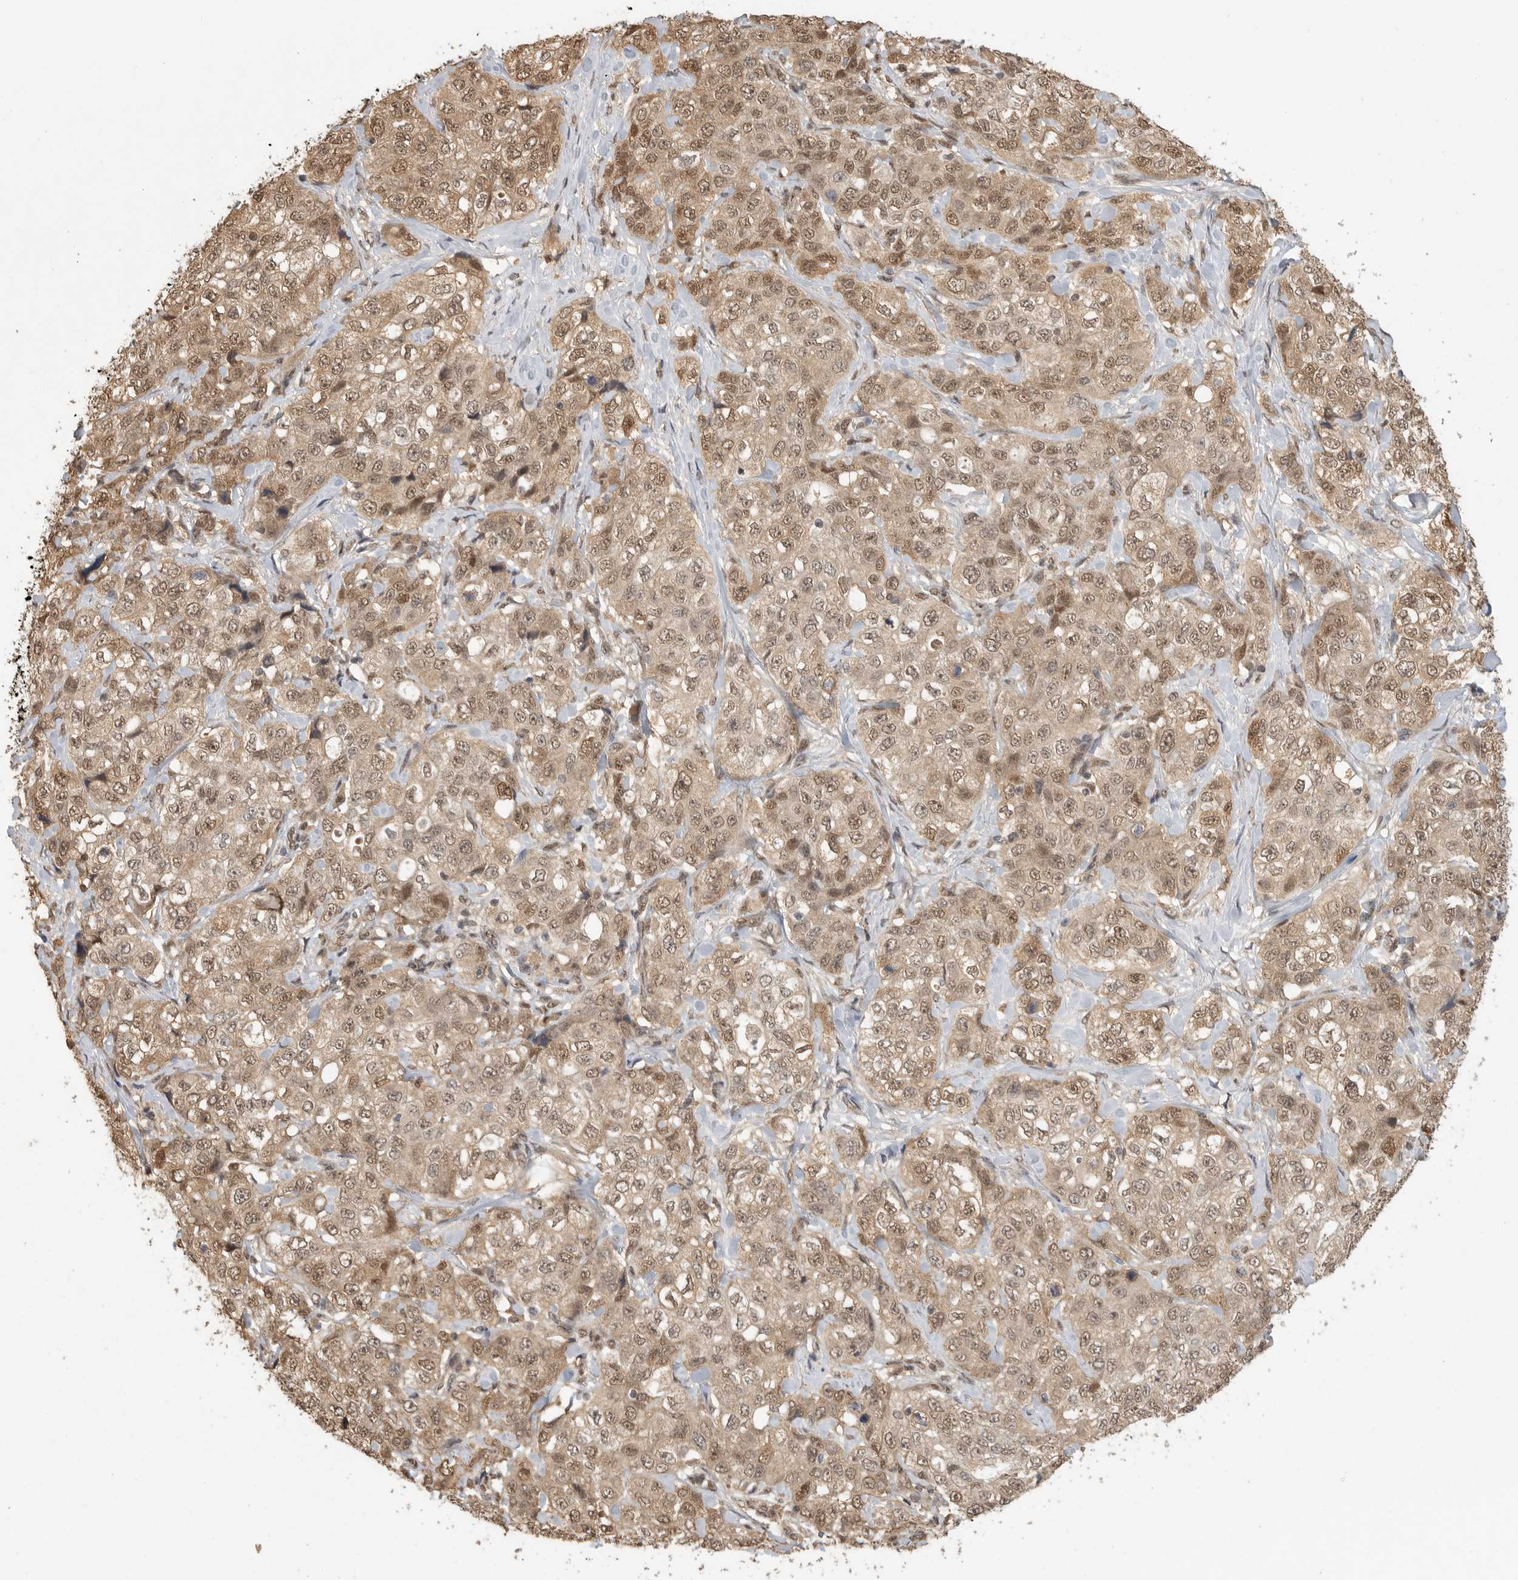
{"staining": {"intensity": "moderate", "quantity": ">75%", "location": "cytoplasmic/membranous,nuclear"}, "tissue": "stomach cancer", "cell_type": "Tumor cells", "image_type": "cancer", "snomed": [{"axis": "morphology", "description": "Adenocarcinoma, NOS"}, {"axis": "topography", "description": "Stomach"}], "caption": "An image of stomach adenocarcinoma stained for a protein shows moderate cytoplasmic/membranous and nuclear brown staining in tumor cells. (DAB (3,3'-diaminobenzidine) = brown stain, brightfield microscopy at high magnification).", "gene": "DFFA", "patient": {"sex": "male", "age": 48}}